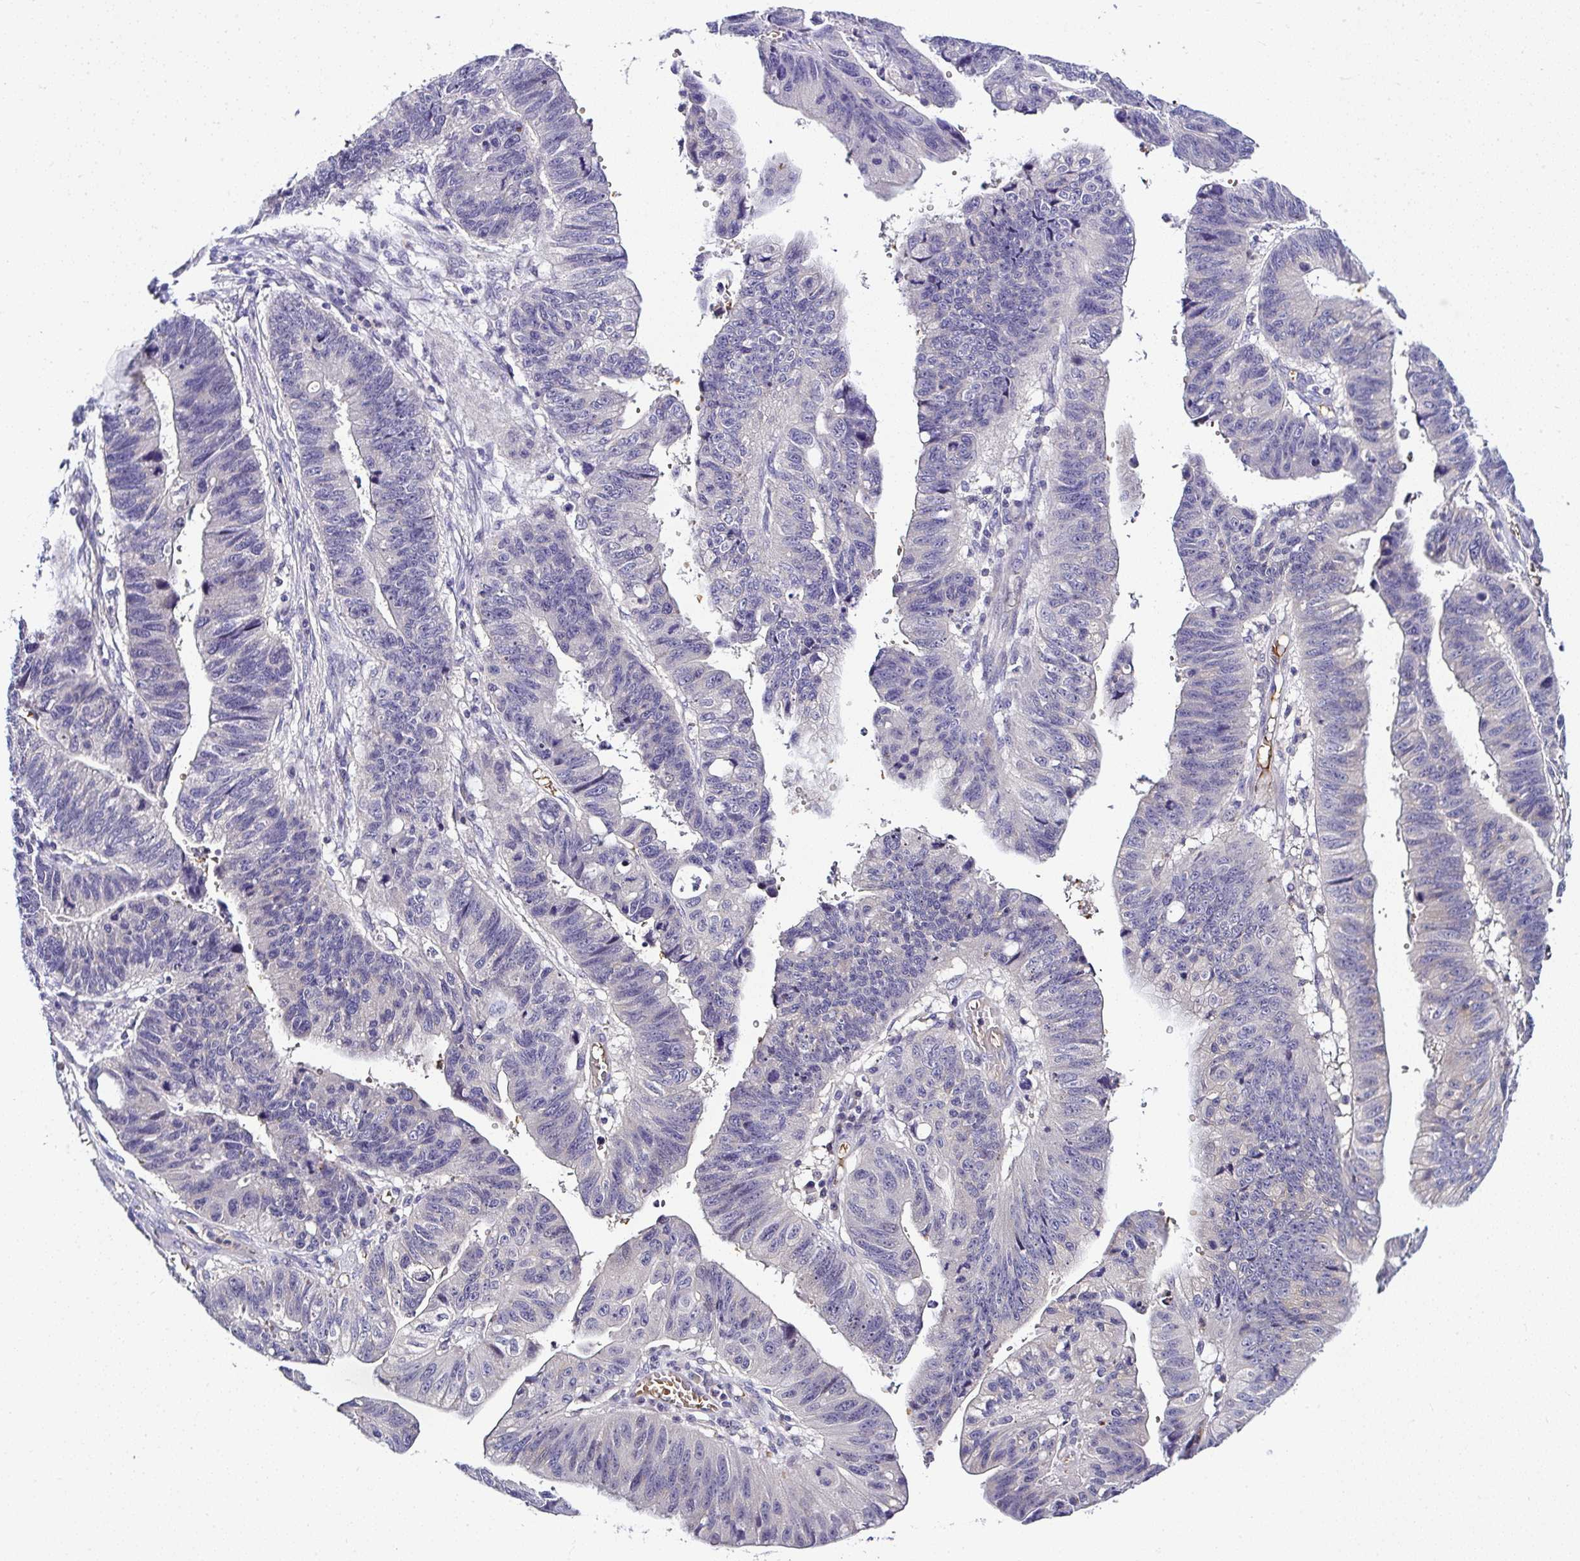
{"staining": {"intensity": "negative", "quantity": "none", "location": "none"}, "tissue": "stomach cancer", "cell_type": "Tumor cells", "image_type": "cancer", "snomed": [{"axis": "morphology", "description": "Adenocarcinoma, NOS"}, {"axis": "topography", "description": "Stomach"}], "caption": "High power microscopy photomicrograph of an IHC histopathology image of stomach adenocarcinoma, revealing no significant staining in tumor cells.", "gene": "DEPDC5", "patient": {"sex": "male", "age": 59}}